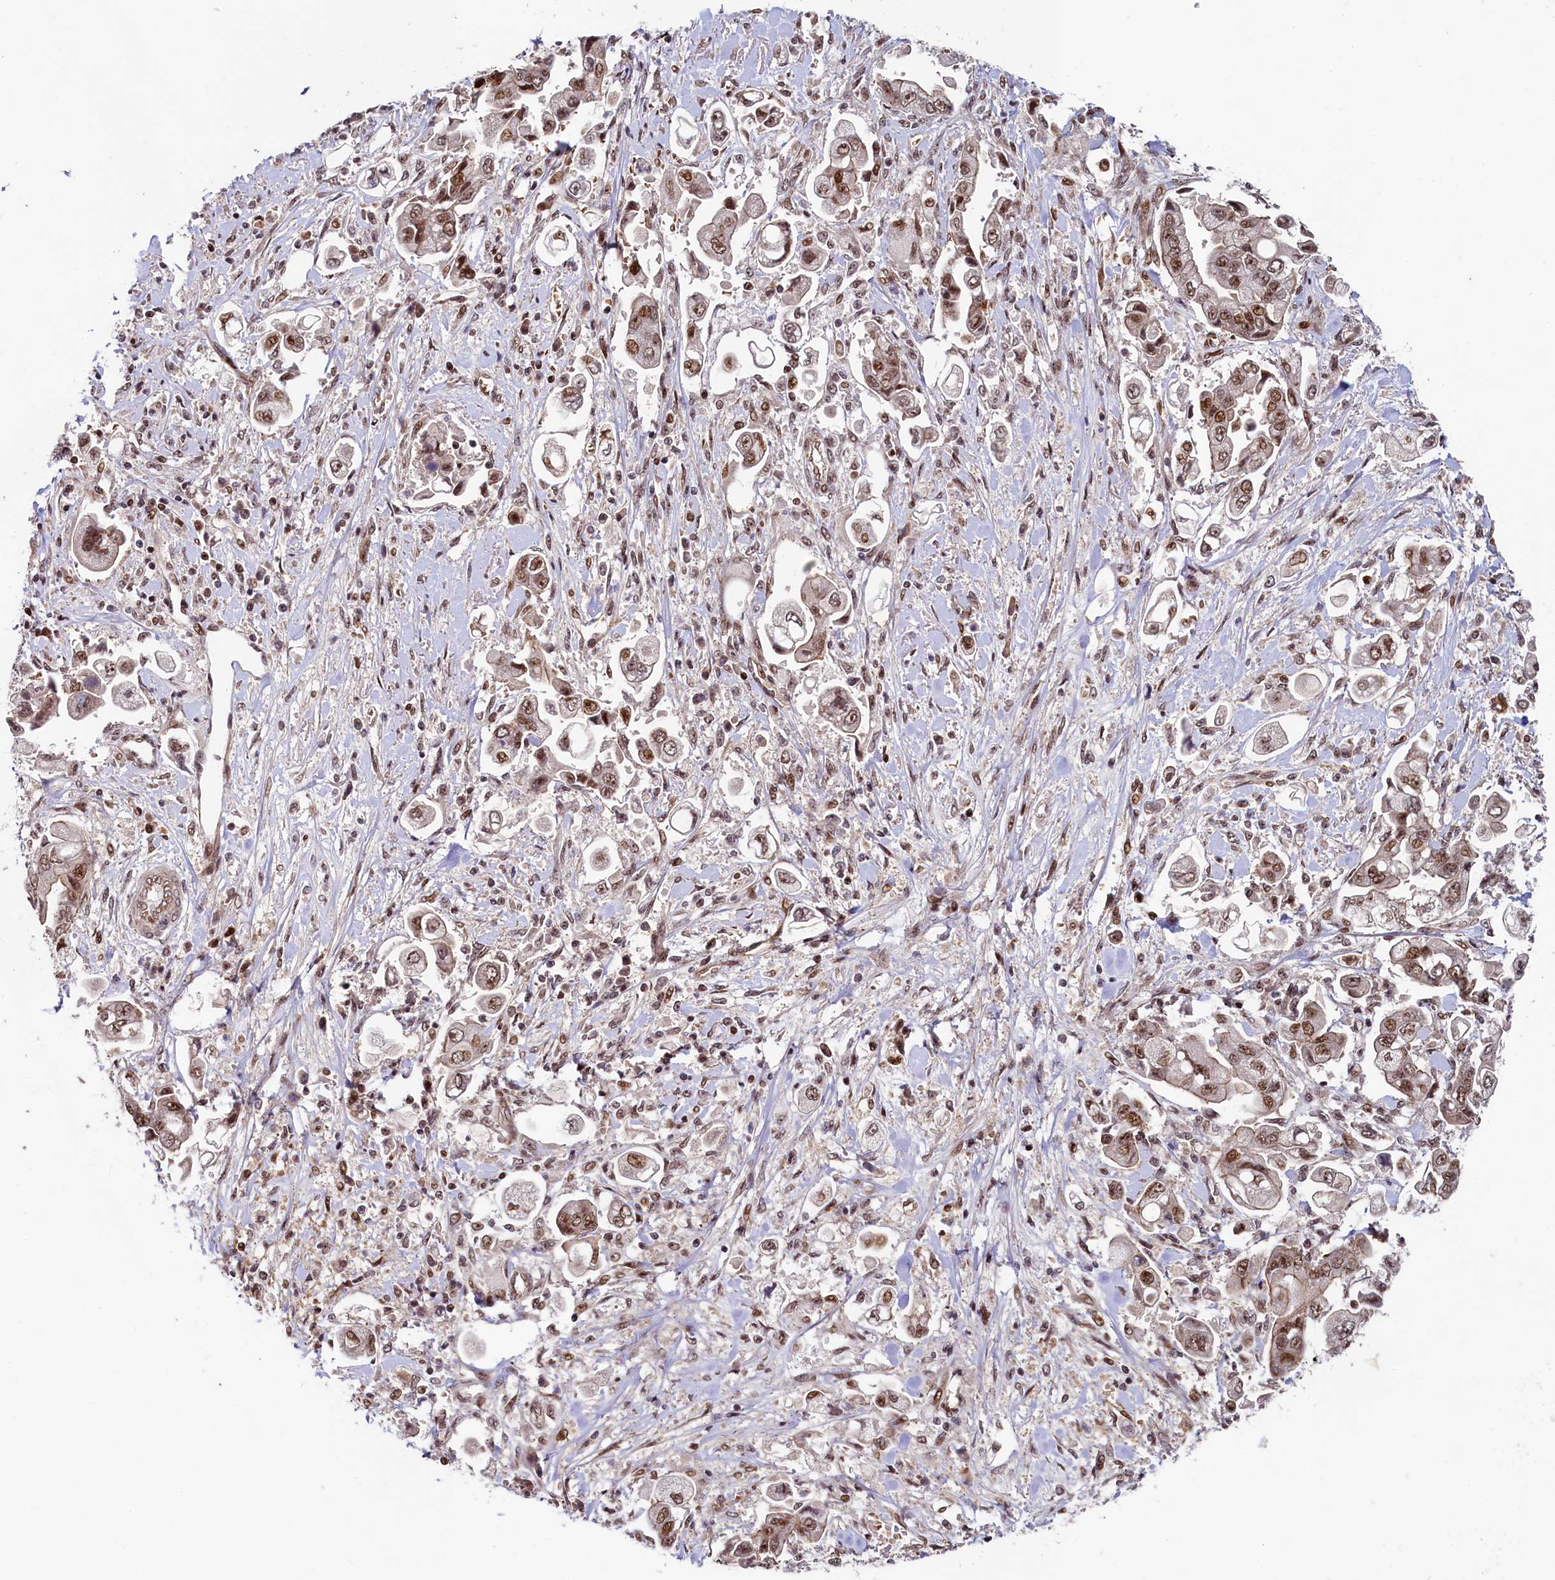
{"staining": {"intensity": "moderate", "quantity": ">75%", "location": "nuclear"}, "tissue": "stomach cancer", "cell_type": "Tumor cells", "image_type": "cancer", "snomed": [{"axis": "morphology", "description": "Adenocarcinoma, NOS"}, {"axis": "topography", "description": "Stomach"}], "caption": "Immunohistochemical staining of human stomach adenocarcinoma shows medium levels of moderate nuclear staining in about >75% of tumor cells.", "gene": "LEO1", "patient": {"sex": "male", "age": 62}}